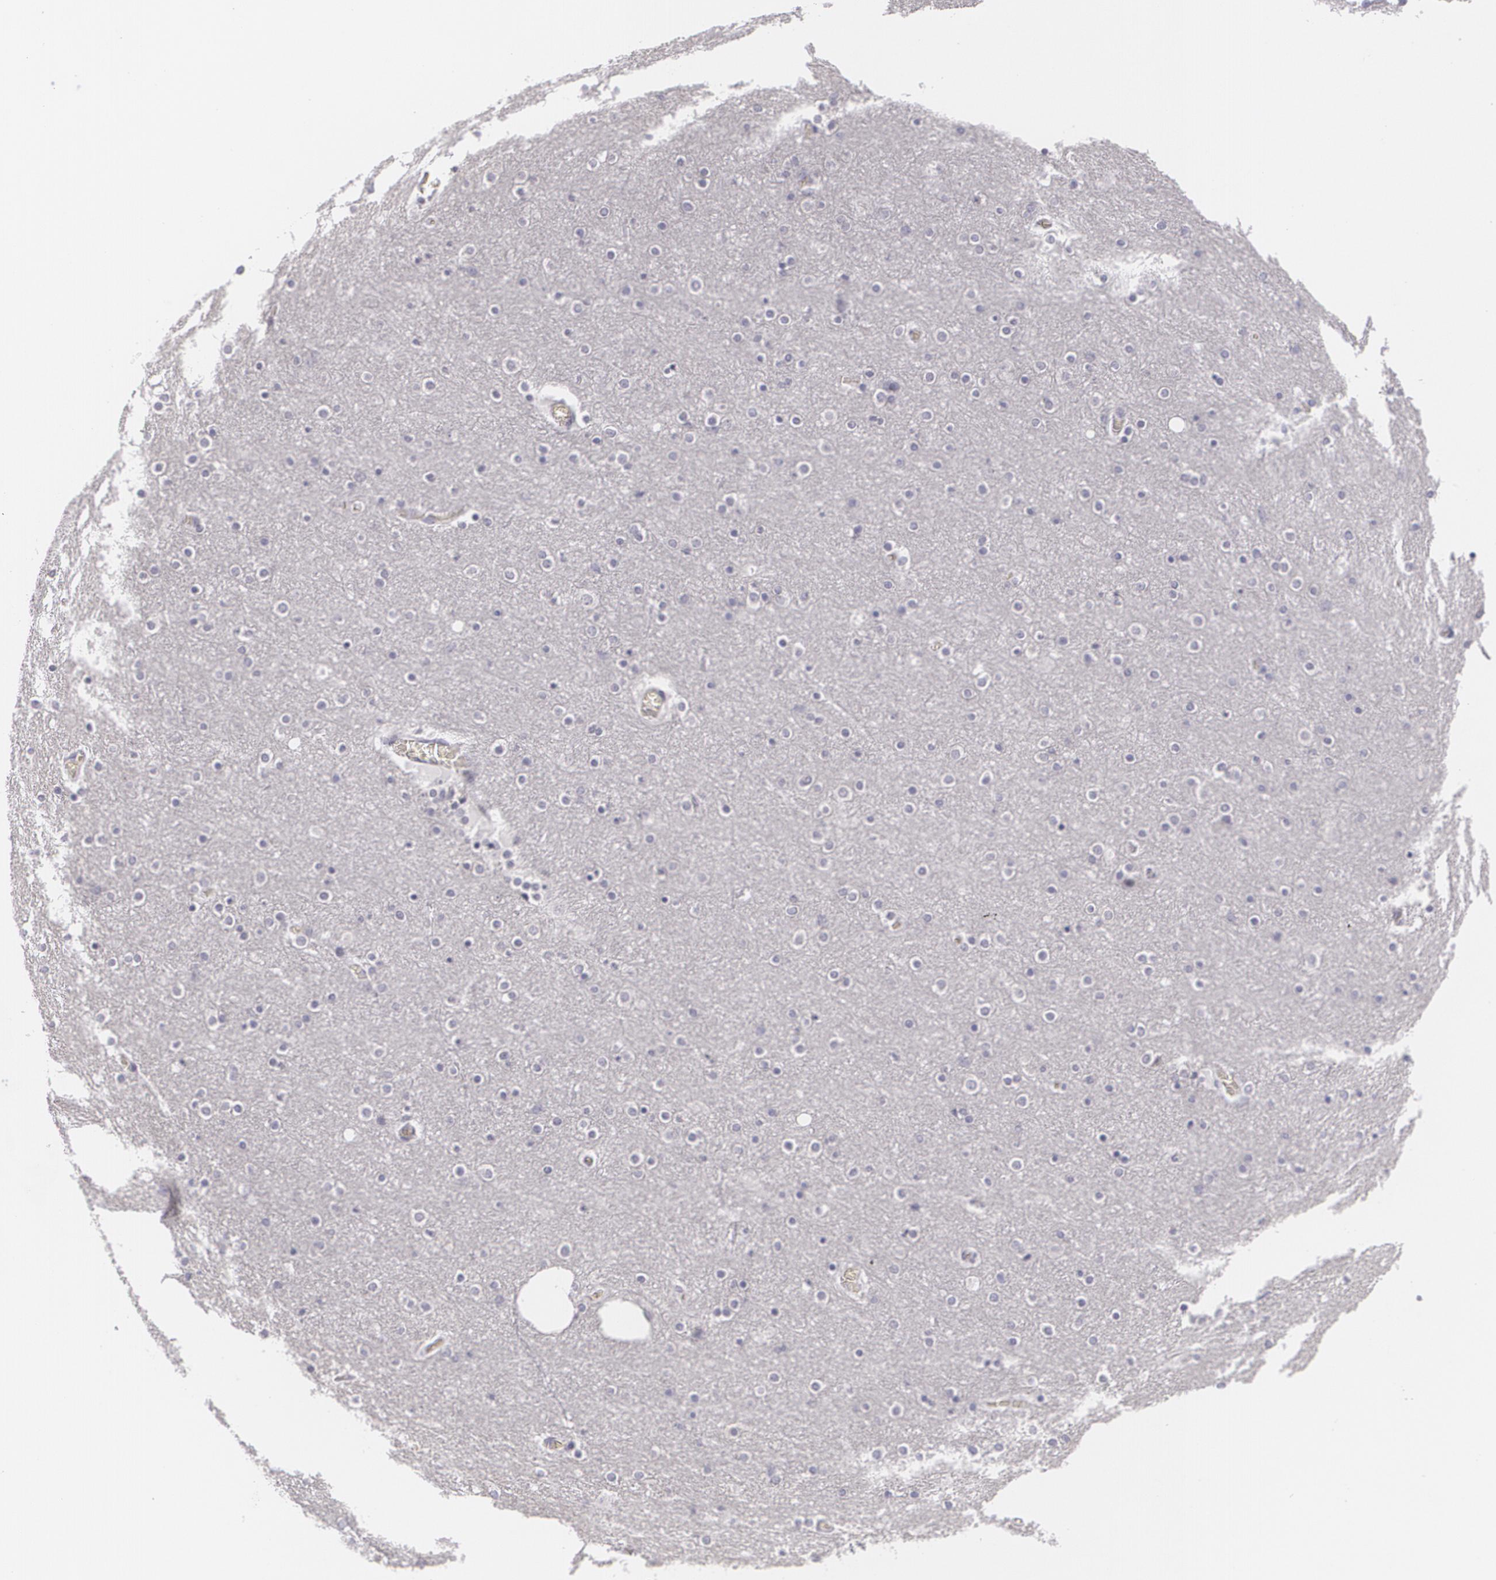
{"staining": {"intensity": "negative", "quantity": "none", "location": "none"}, "tissue": "cerebral cortex", "cell_type": "Endothelial cells", "image_type": "normal", "snomed": [{"axis": "morphology", "description": "Normal tissue, NOS"}, {"axis": "topography", "description": "Cerebral cortex"}], "caption": "DAB (3,3'-diaminobenzidine) immunohistochemical staining of unremarkable human cerebral cortex exhibits no significant staining in endothelial cells. (DAB IHC visualized using brightfield microscopy, high magnification).", "gene": "MBNL3", "patient": {"sex": "female", "age": 54}}